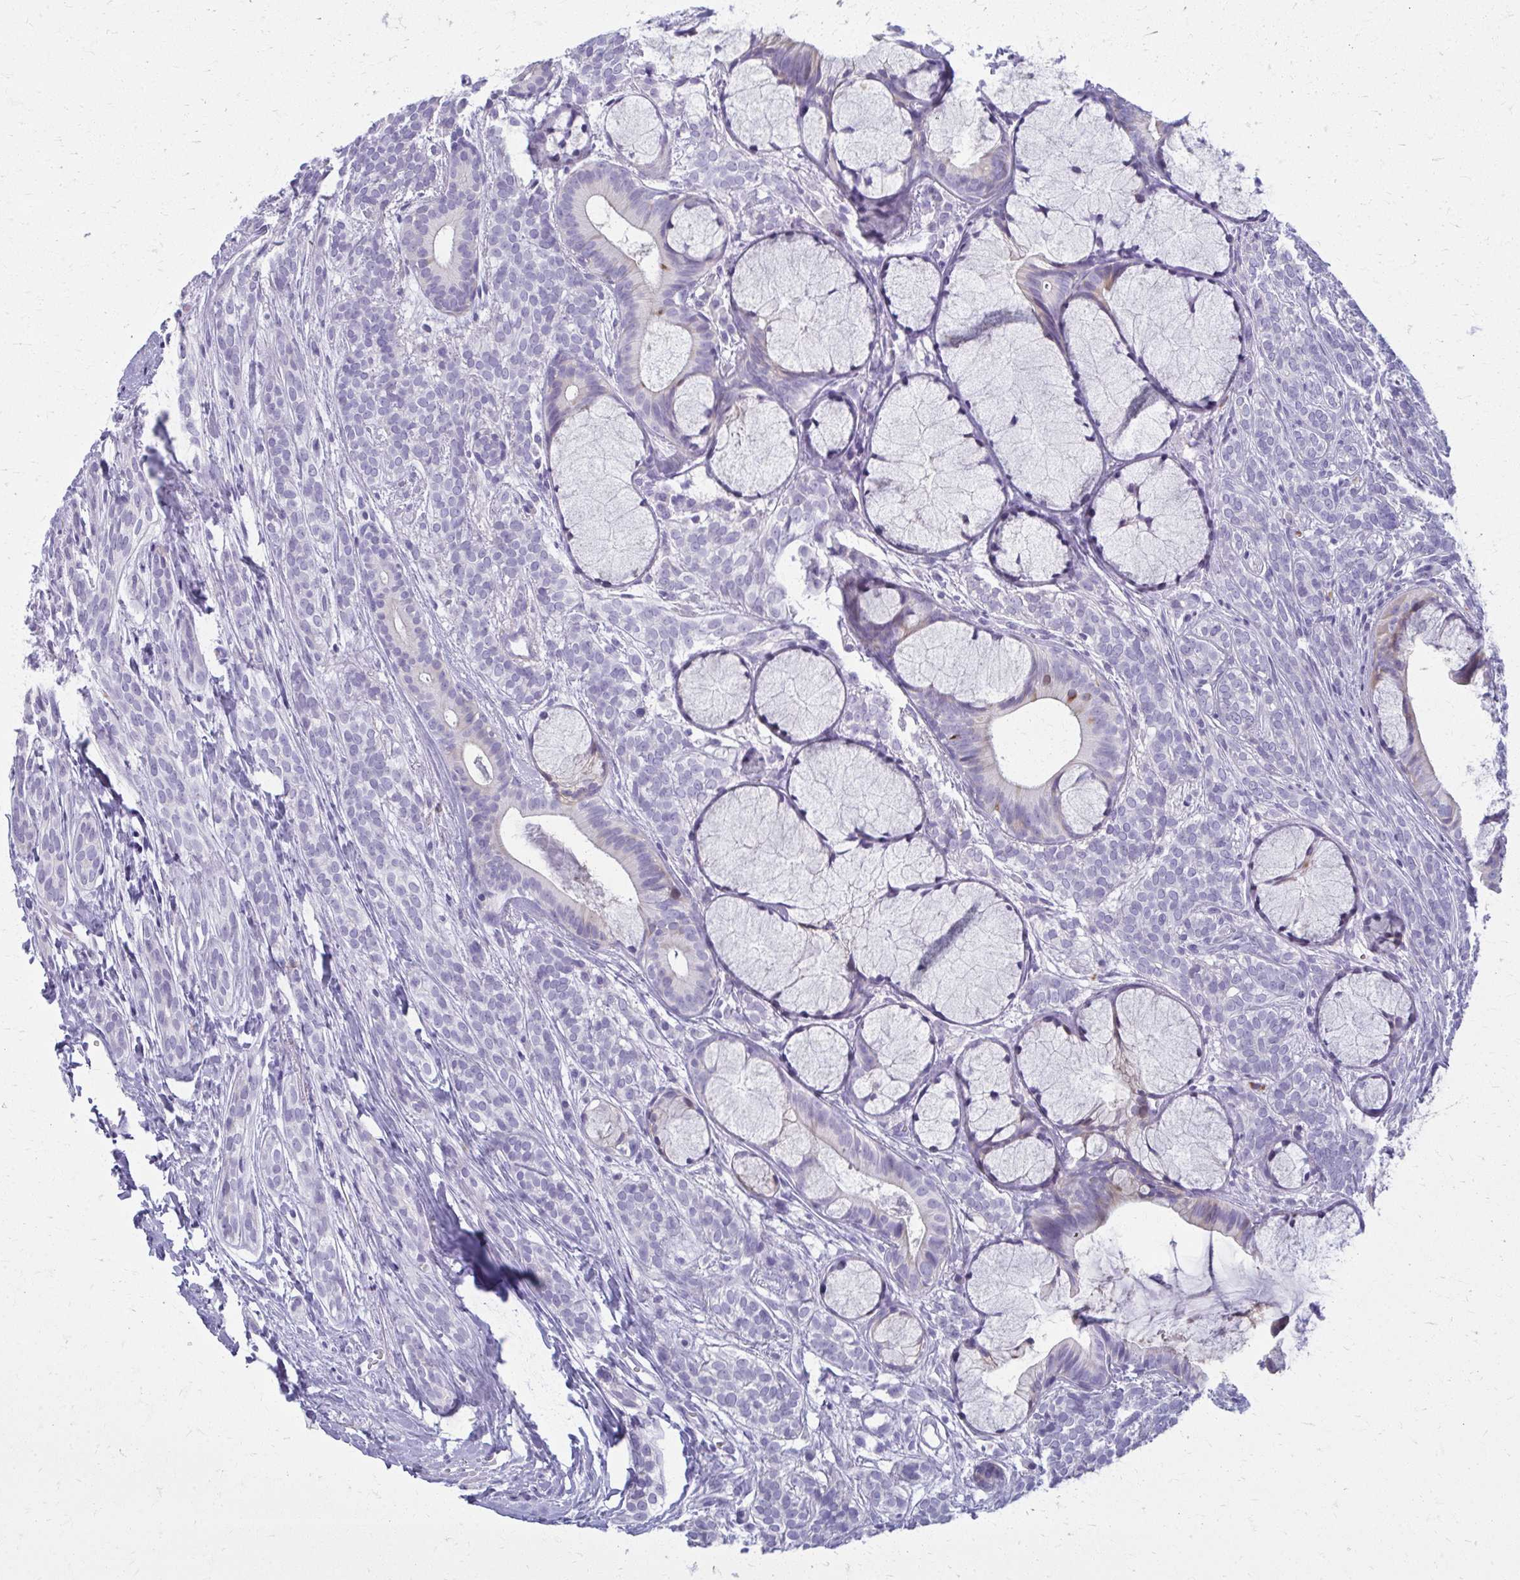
{"staining": {"intensity": "negative", "quantity": "none", "location": "none"}, "tissue": "head and neck cancer", "cell_type": "Tumor cells", "image_type": "cancer", "snomed": [{"axis": "morphology", "description": "Adenocarcinoma, NOS"}, {"axis": "topography", "description": "Head-Neck"}], "caption": "Head and neck adenocarcinoma was stained to show a protein in brown. There is no significant positivity in tumor cells. (IHC, brightfield microscopy, high magnification).", "gene": "OR4M1", "patient": {"sex": "female", "age": 57}}